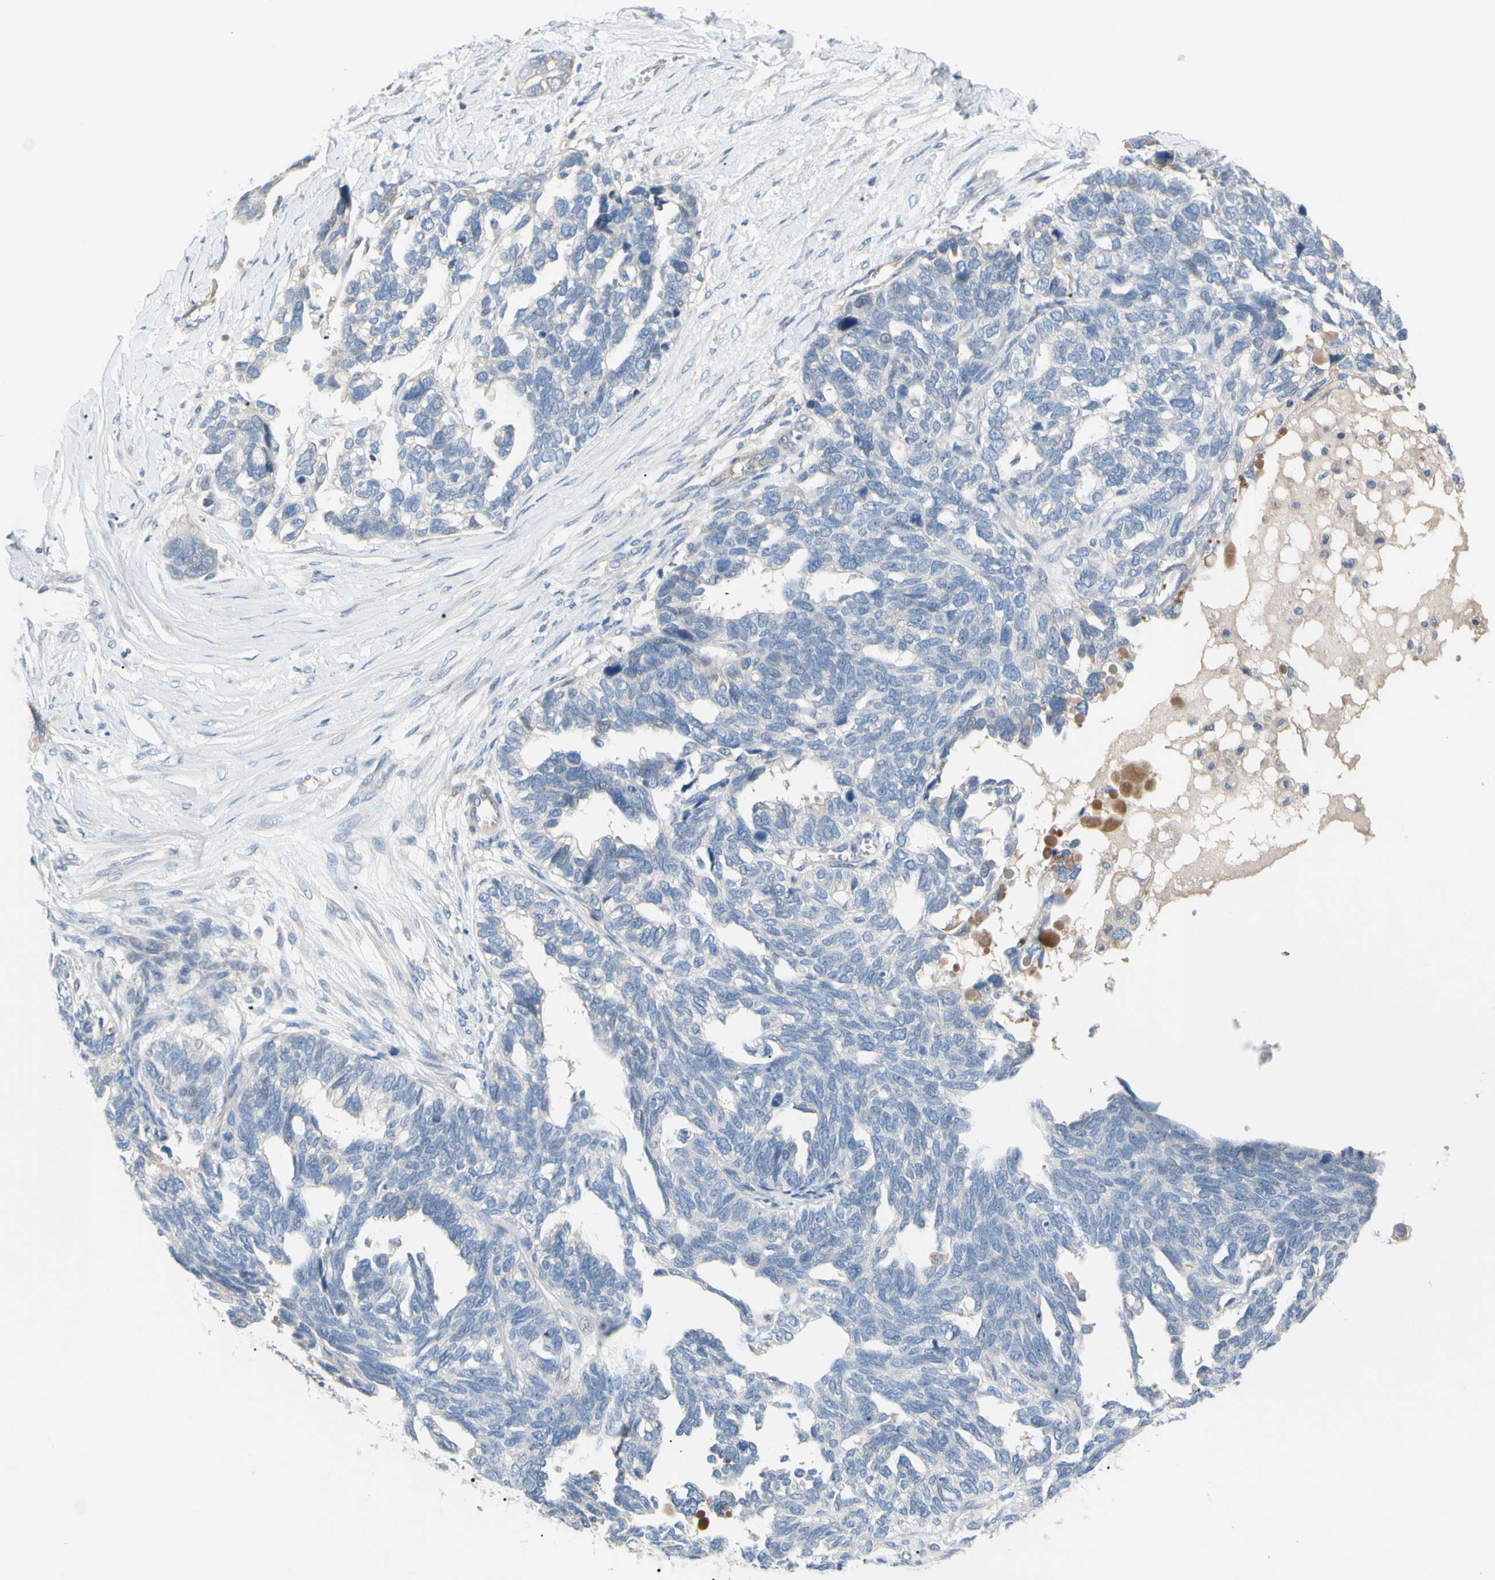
{"staining": {"intensity": "negative", "quantity": "none", "location": "none"}, "tissue": "ovarian cancer", "cell_type": "Tumor cells", "image_type": "cancer", "snomed": [{"axis": "morphology", "description": "Cystadenocarcinoma, serous, NOS"}, {"axis": "topography", "description": "Ovary"}], "caption": "This is an immunohistochemistry histopathology image of human serous cystadenocarcinoma (ovarian). There is no positivity in tumor cells.", "gene": "TMEM59L", "patient": {"sex": "female", "age": 79}}